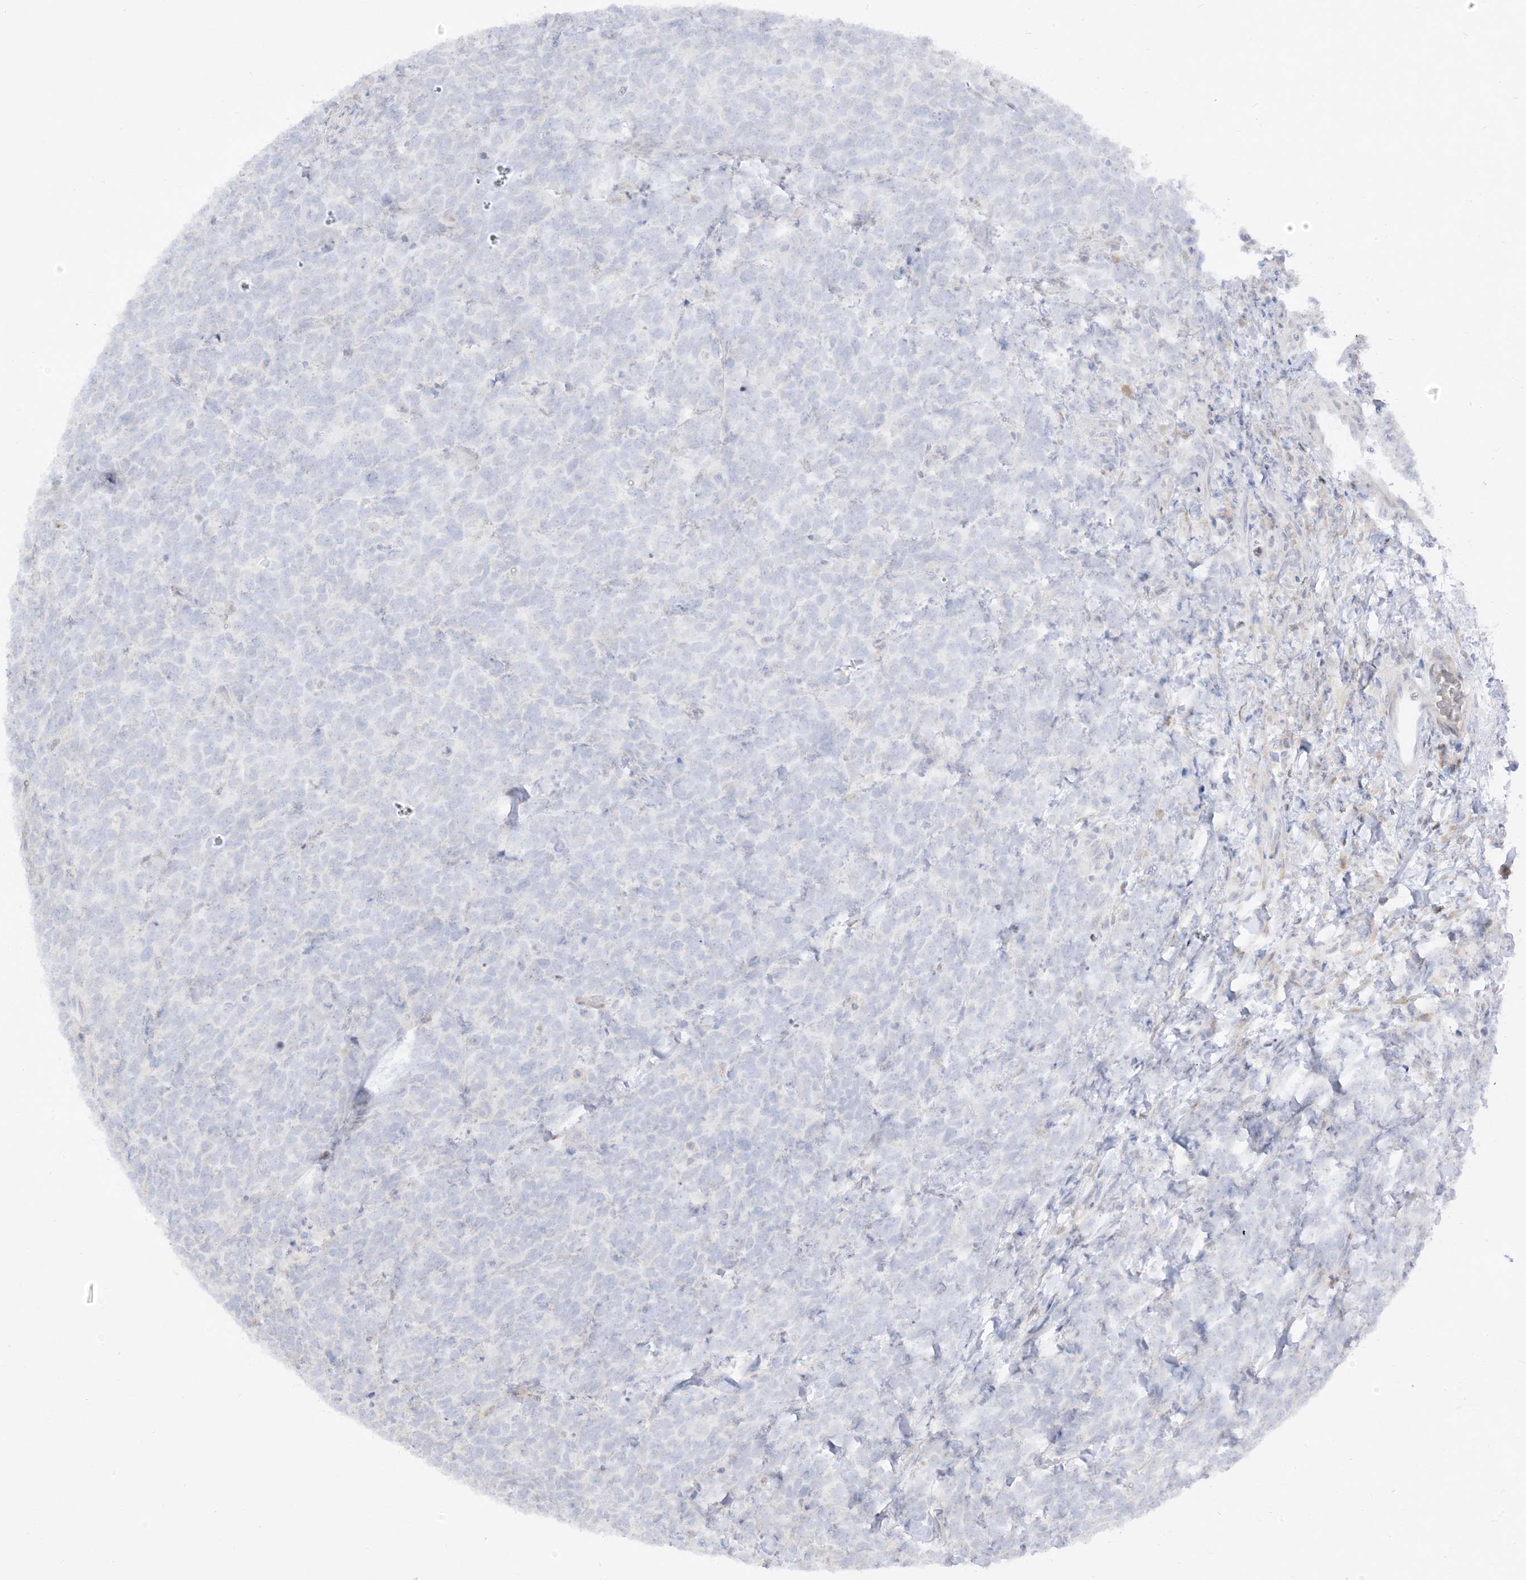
{"staining": {"intensity": "negative", "quantity": "none", "location": "none"}, "tissue": "urothelial cancer", "cell_type": "Tumor cells", "image_type": "cancer", "snomed": [{"axis": "morphology", "description": "Urothelial carcinoma, High grade"}, {"axis": "topography", "description": "Urinary bladder"}], "caption": "A micrograph of human urothelial carcinoma (high-grade) is negative for staining in tumor cells.", "gene": "LOXL3", "patient": {"sex": "female", "age": 82}}